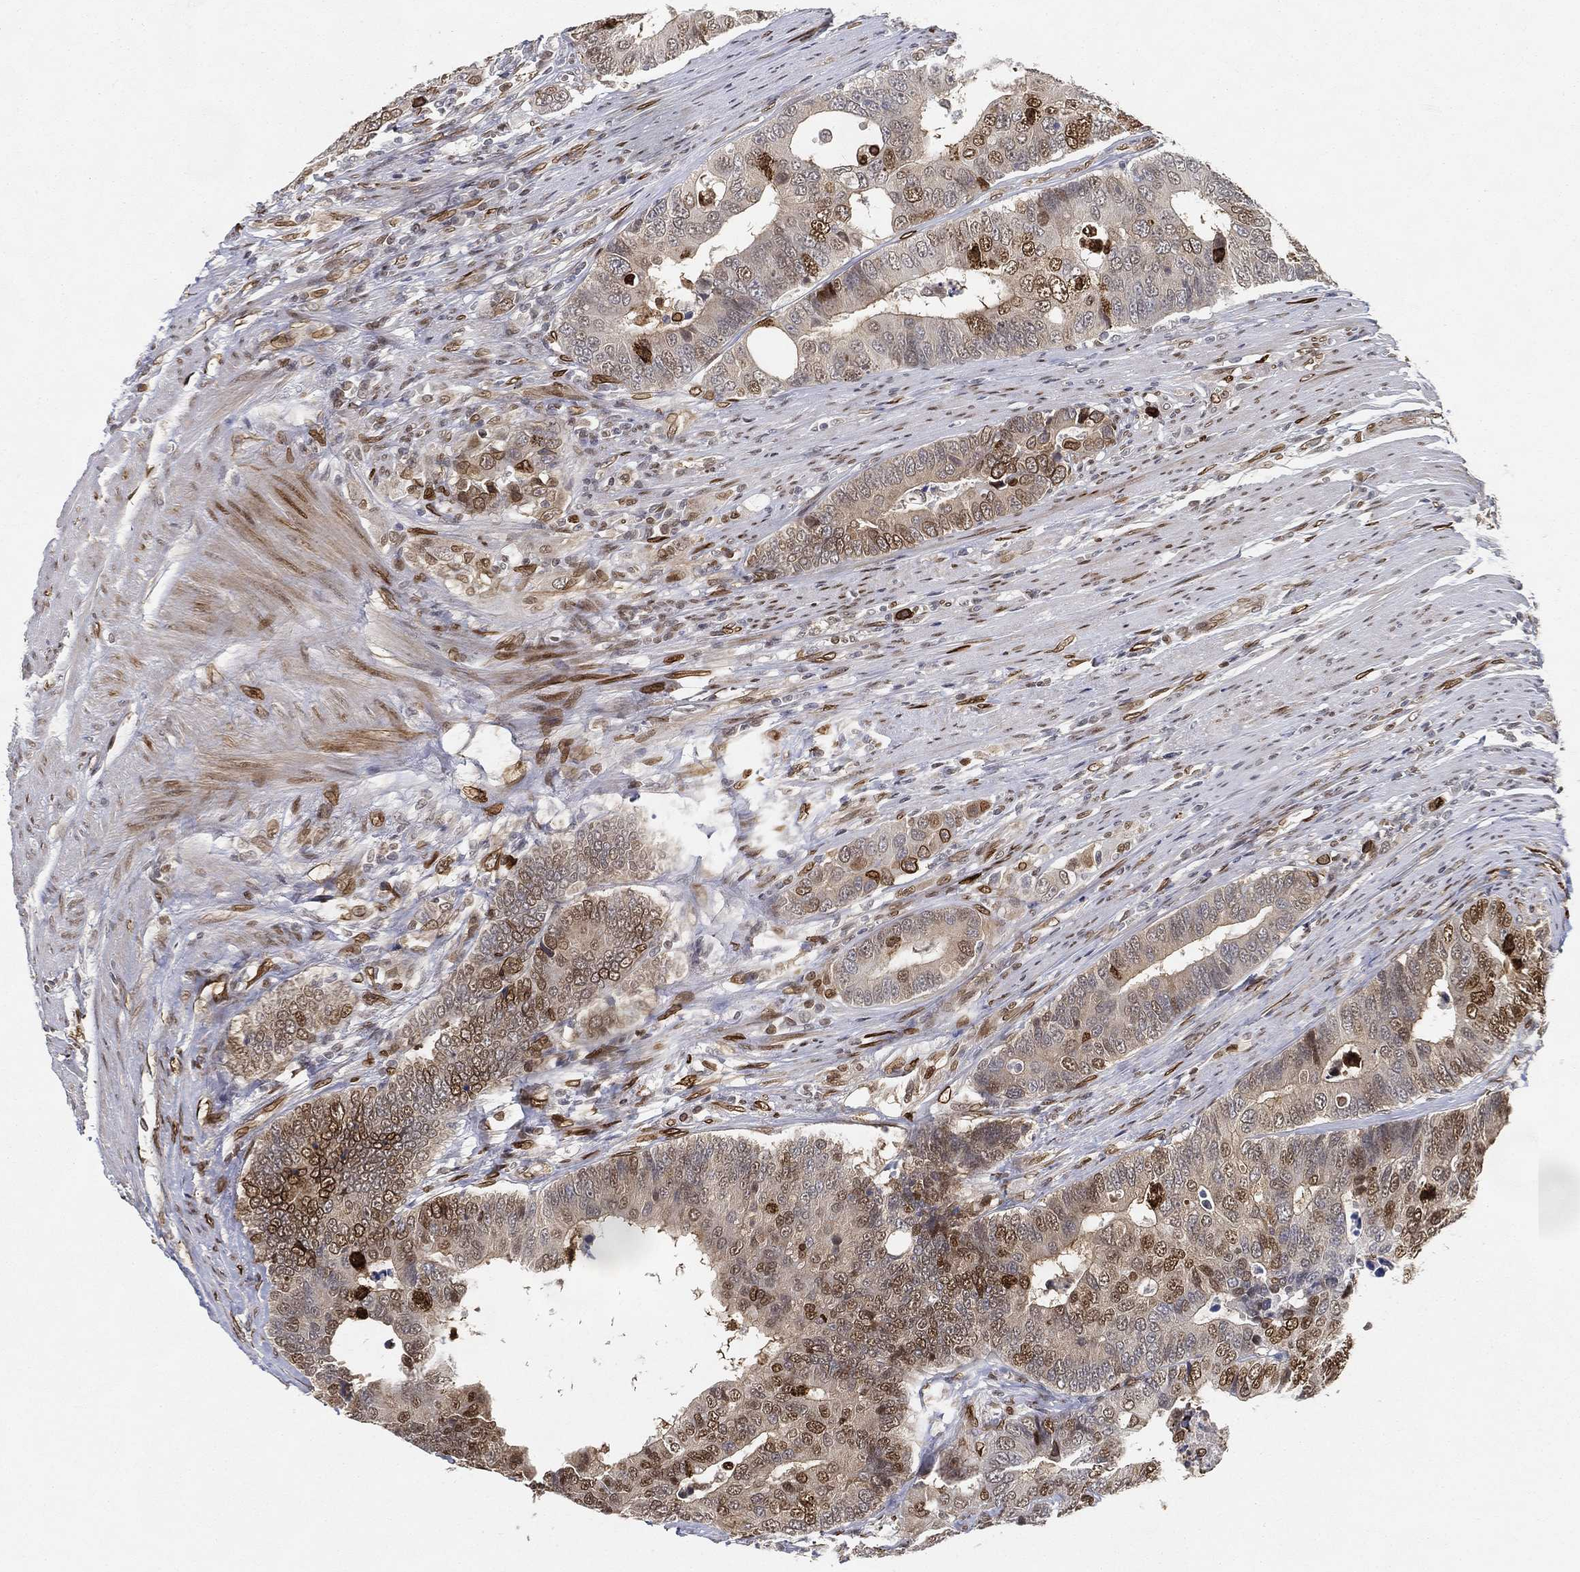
{"staining": {"intensity": "moderate", "quantity": "25%-75%", "location": "cytoplasmic/membranous,nuclear"}, "tissue": "colorectal cancer", "cell_type": "Tumor cells", "image_type": "cancer", "snomed": [{"axis": "morphology", "description": "Adenocarcinoma, NOS"}, {"axis": "topography", "description": "Colon"}], "caption": "Adenocarcinoma (colorectal) was stained to show a protein in brown. There is medium levels of moderate cytoplasmic/membranous and nuclear expression in about 25%-75% of tumor cells.", "gene": "LMNB1", "patient": {"sex": "female", "age": 72}}